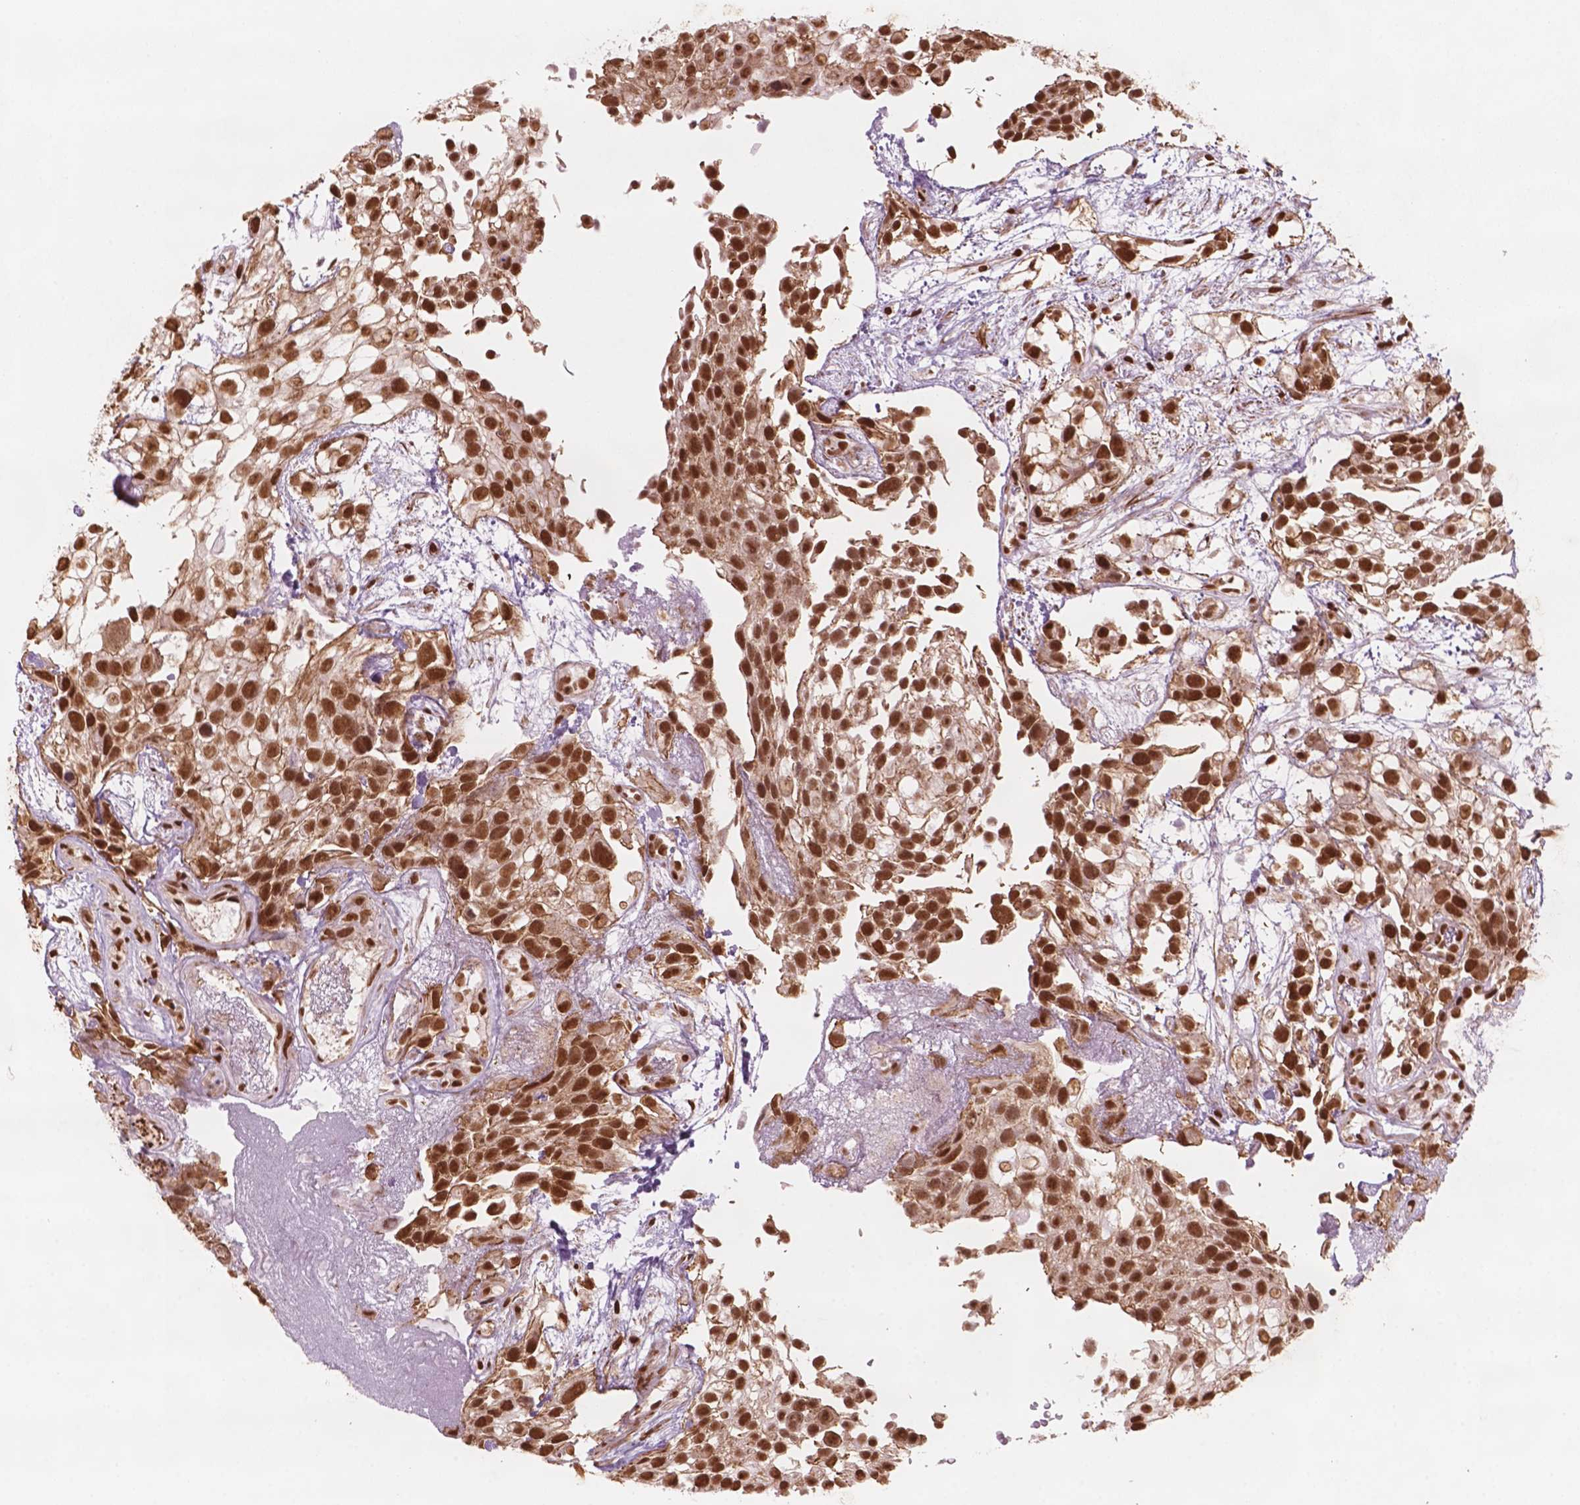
{"staining": {"intensity": "strong", "quantity": ">75%", "location": "nuclear"}, "tissue": "urothelial cancer", "cell_type": "Tumor cells", "image_type": "cancer", "snomed": [{"axis": "morphology", "description": "Urothelial carcinoma, High grade"}, {"axis": "topography", "description": "Urinary bladder"}], "caption": "This is a photomicrograph of immunohistochemistry staining of high-grade urothelial carcinoma, which shows strong staining in the nuclear of tumor cells.", "gene": "GTF3C5", "patient": {"sex": "male", "age": 56}}